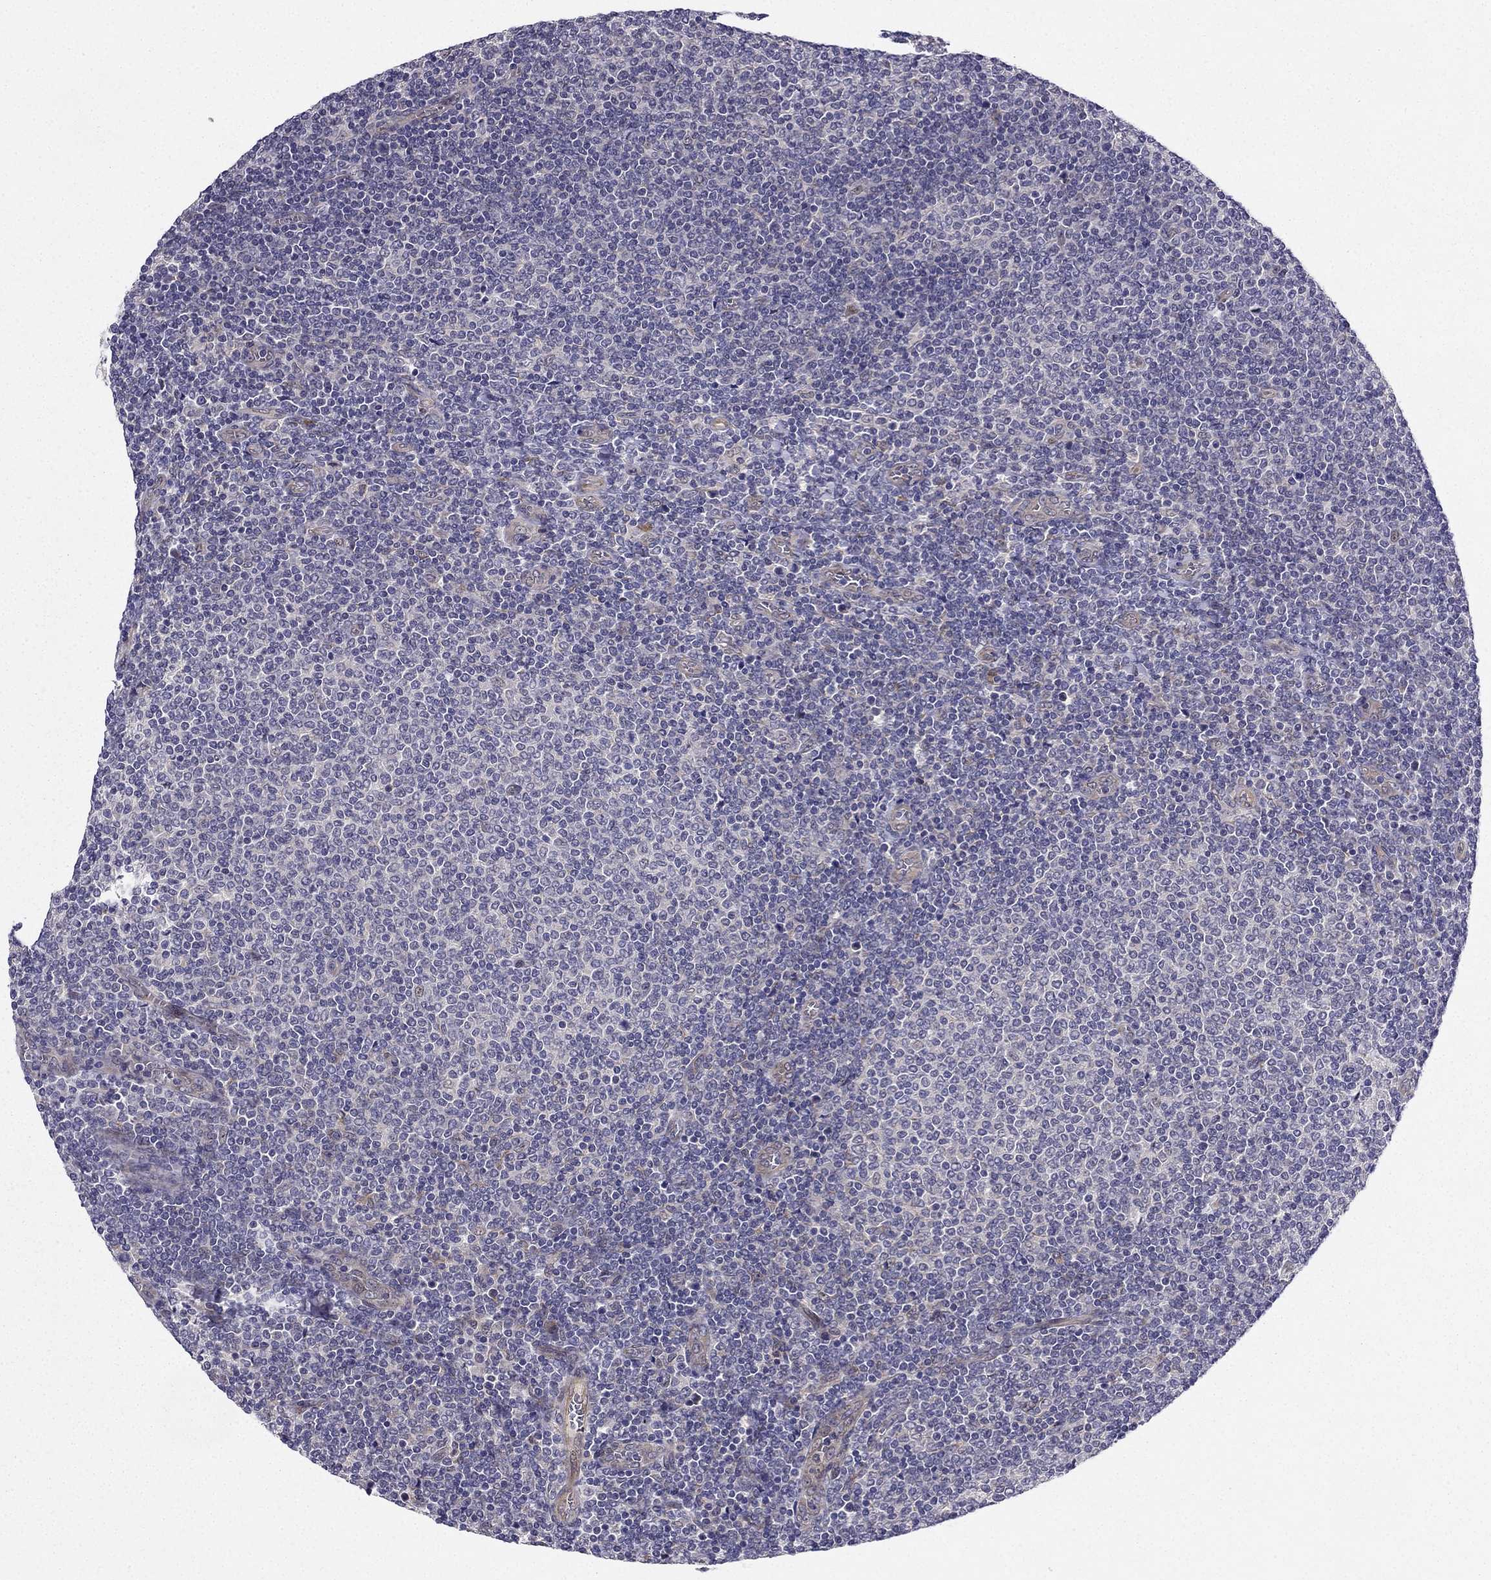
{"staining": {"intensity": "negative", "quantity": "none", "location": "none"}, "tissue": "lymphoma", "cell_type": "Tumor cells", "image_type": "cancer", "snomed": [{"axis": "morphology", "description": "Malignant lymphoma, non-Hodgkin's type, Low grade"}, {"axis": "topography", "description": "Lymph node"}], "caption": "Immunohistochemistry of human lymphoma exhibits no staining in tumor cells.", "gene": "ARHGEF28", "patient": {"sex": "male", "age": 52}}